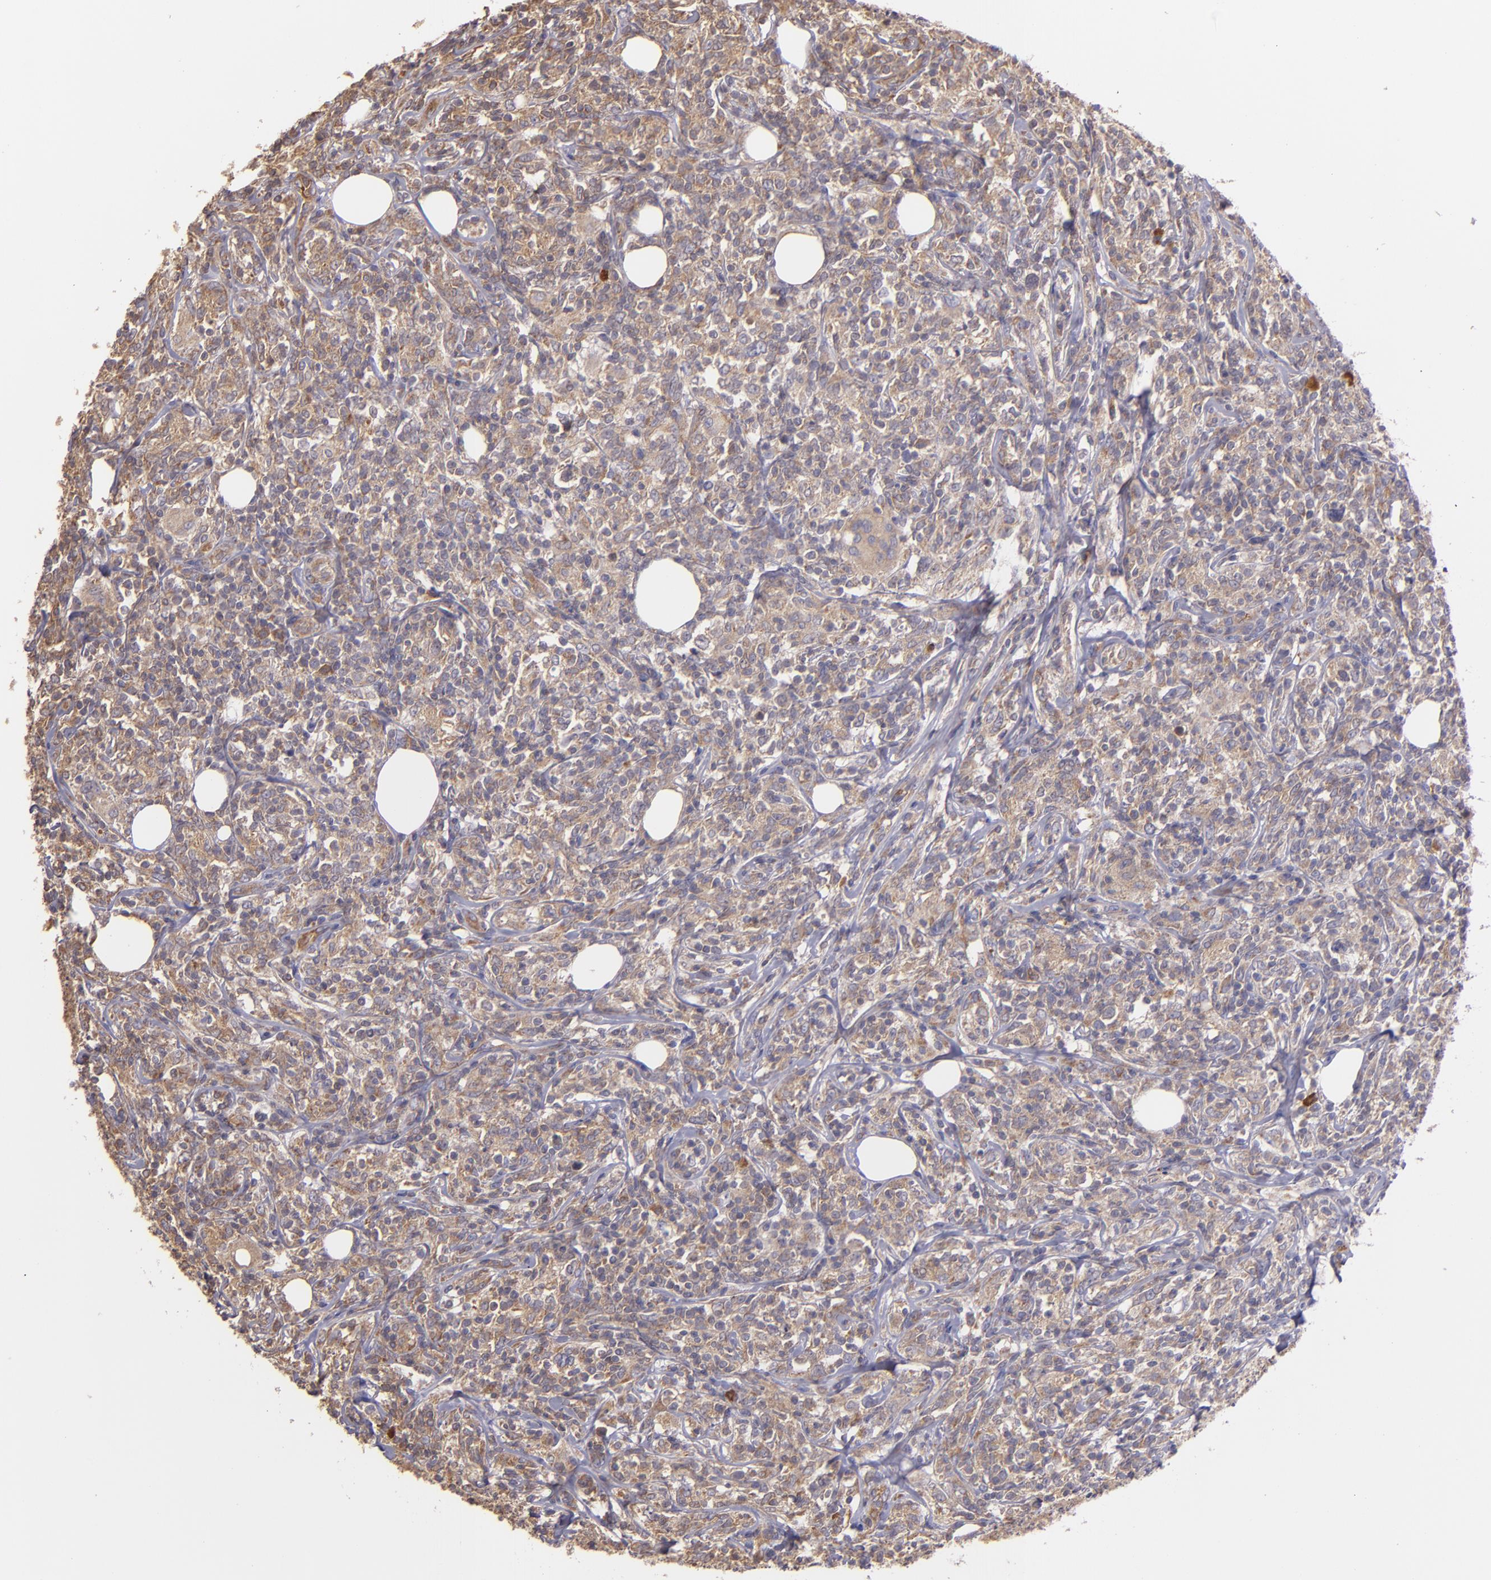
{"staining": {"intensity": "moderate", "quantity": ">75%", "location": "cytoplasmic/membranous"}, "tissue": "lymphoma", "cell_type": "Tumor cells", "image_type": "cancer", "snomed": [{"axis": "morphology", "description": "Malignant lymphoma, non-Hodgkin's type, High grade"}, {"axis": "topography", "description": "Lymph node"}], "caption": "Immunohistochemistry (IHC) micrograph of neoplastic tissue: human lymphoma stained using immunohistochemistry displays medium levels of moderate protein expression localized specifically in the cytoplasmic/membranous of tumor cells, appearing as a cytoplasmic/membranous brown color.", "gene": "ECE1", "patient": {"sex": "female", "age": 84}}